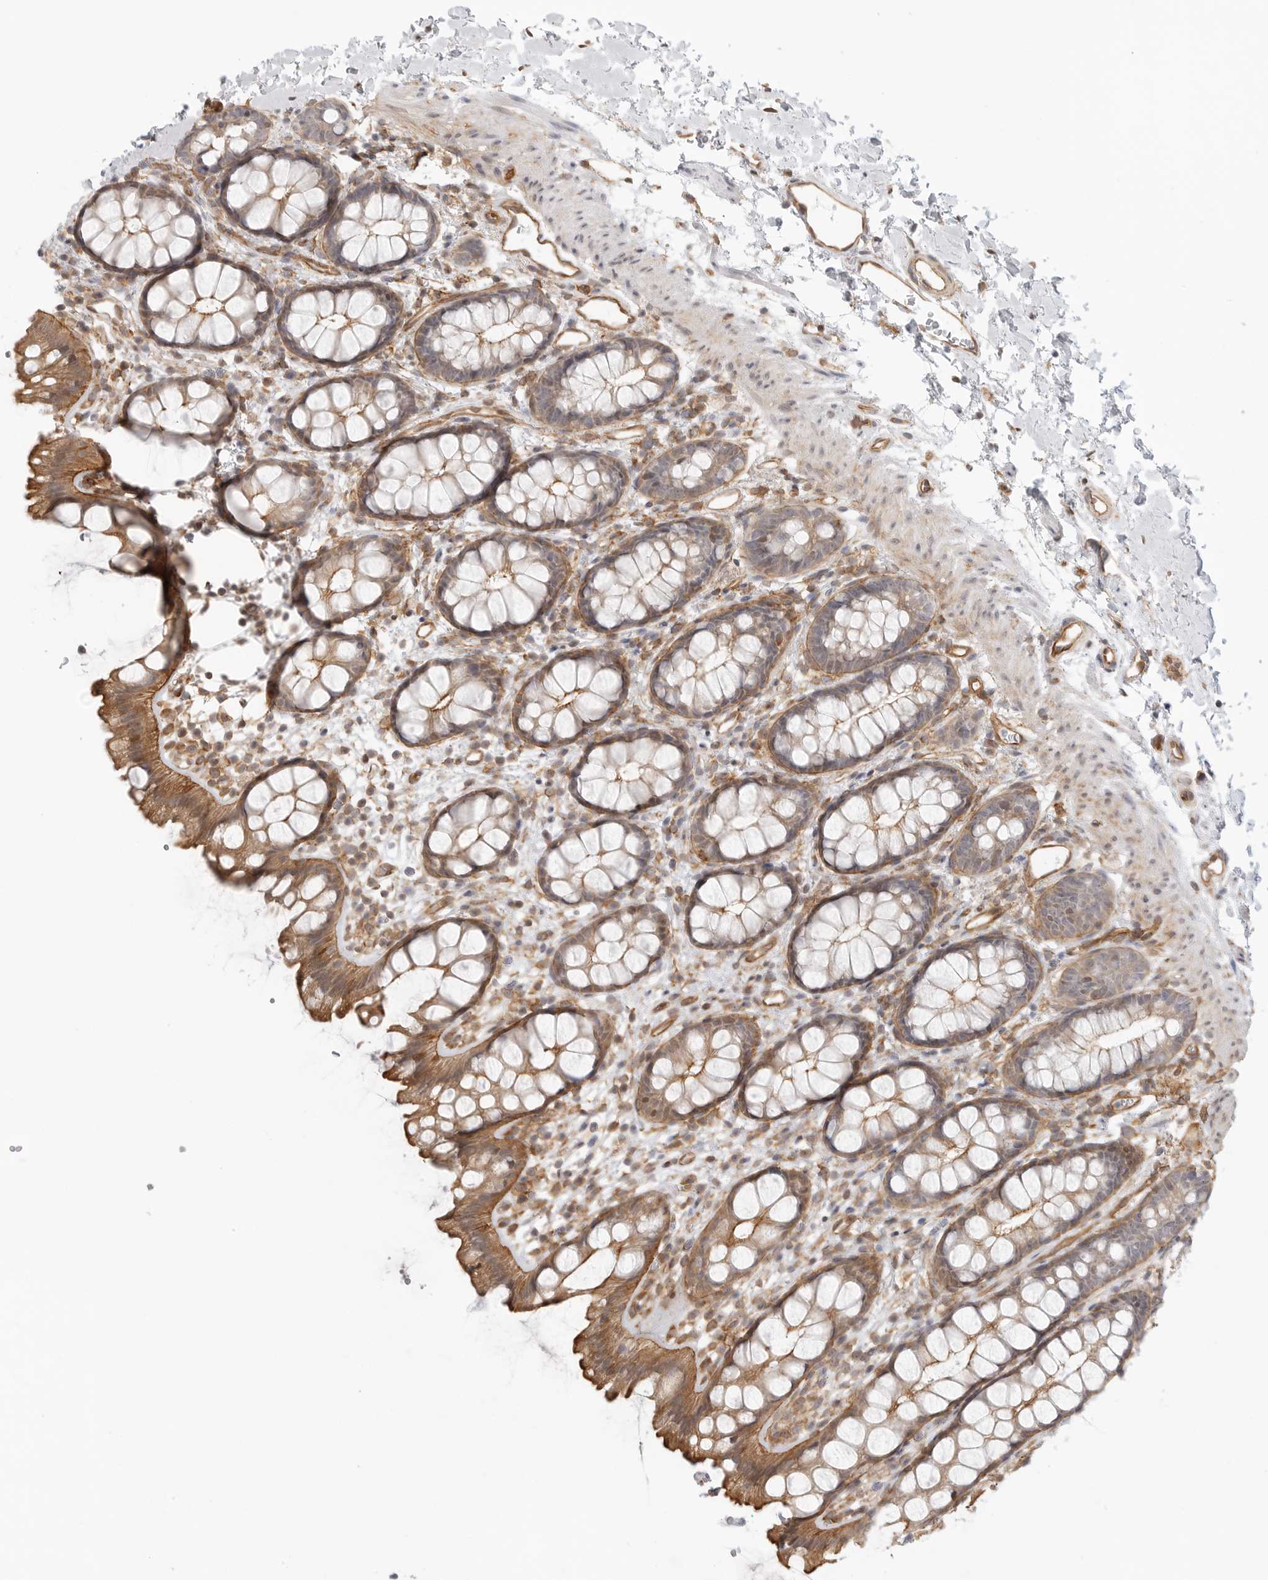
{"staining": {"intensity": "moderate", "quantity": "25%-75%", "location": "cytoplasmic/membranous"}, "tissue": "rectum", "cell_type": "Glandular cells", "image_type": "normal", "snomed": [{"axis": "morphology", "description": "Normal tissue, NOS"}, {"axis": "topography", "description": "Rectum"}], "caption": "Protein staining shows moderate cytoplasmic/membranous expression in about 25%-75% of glandular cells in benign rectum. Nuclei are stained in blue.", "gene": "ATOH7", "patient": {"sex": "female", "age": 65}}